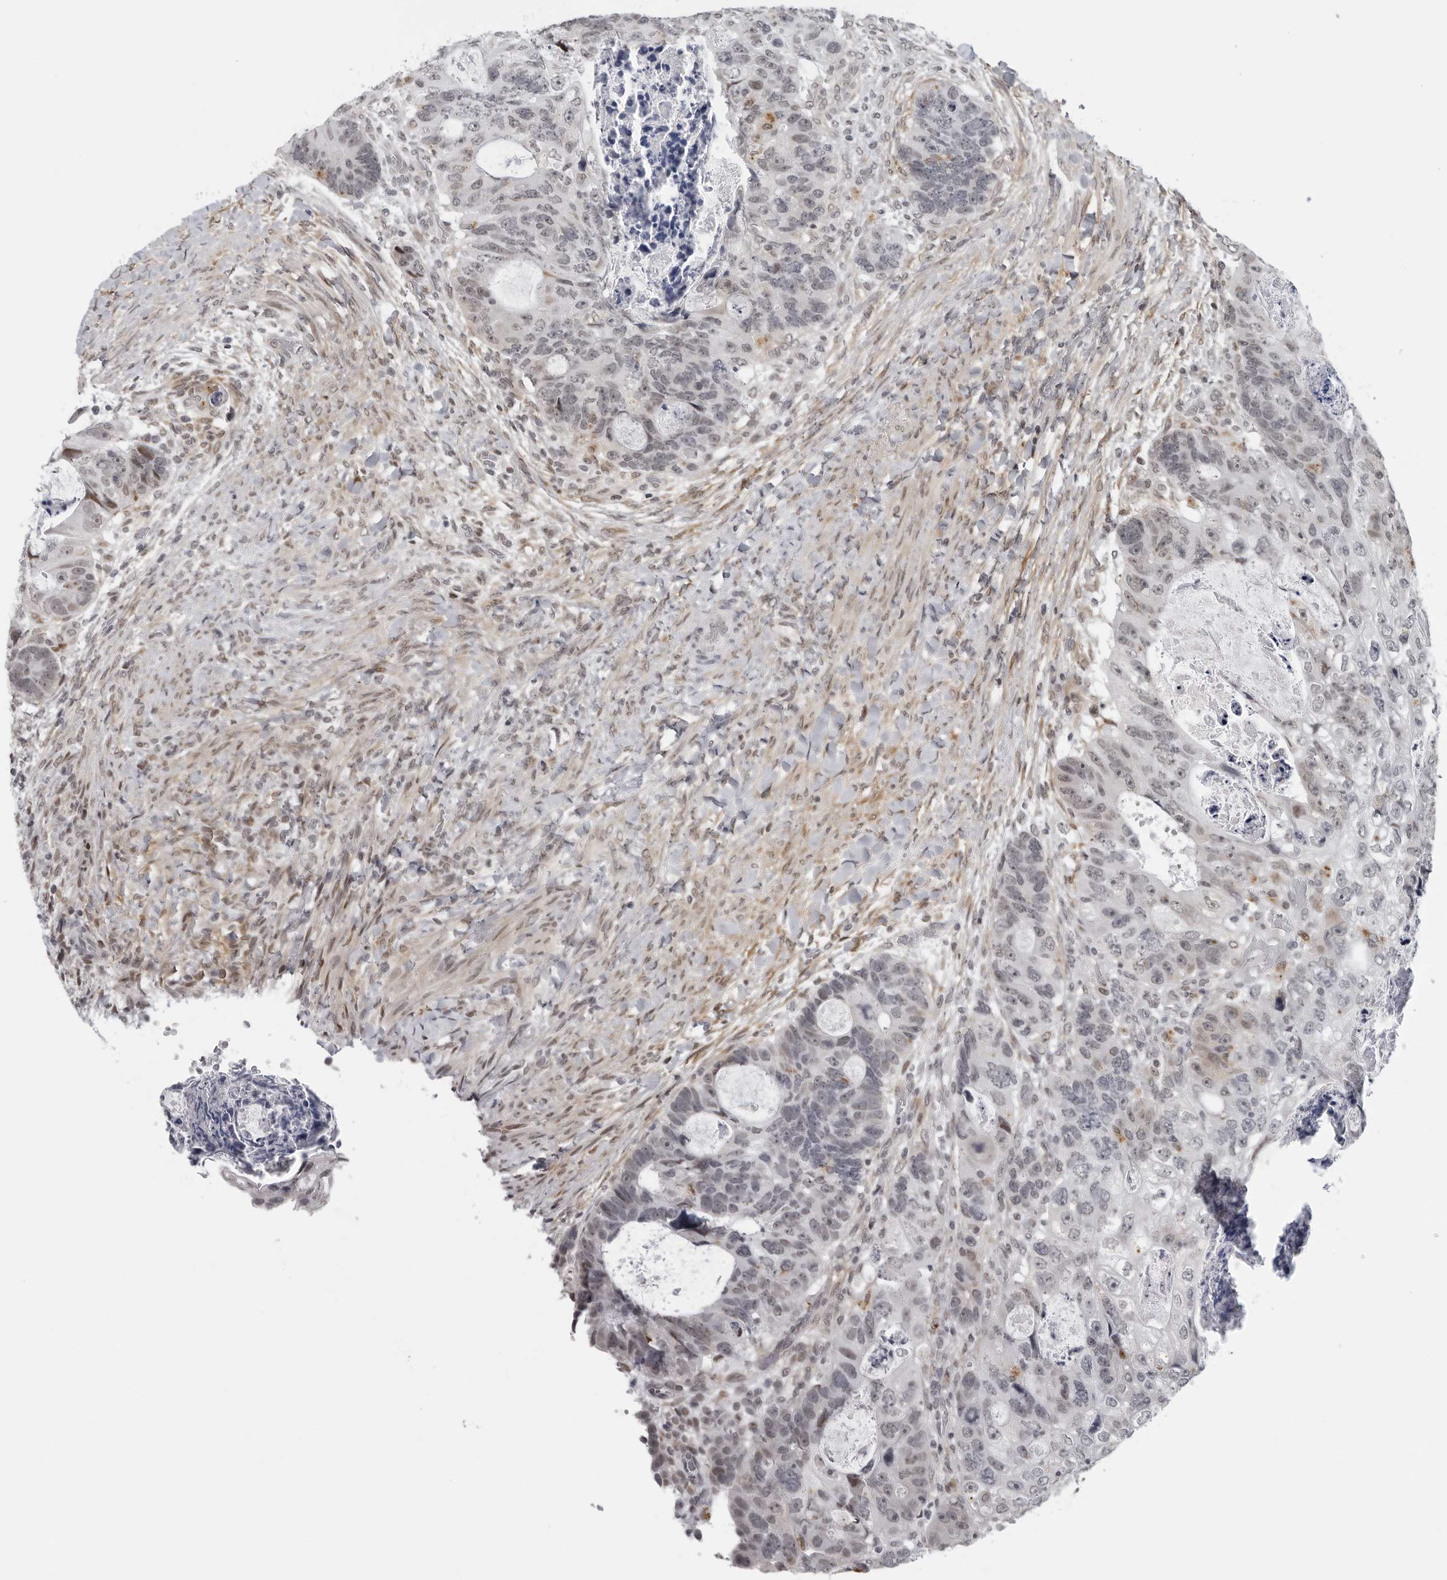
{"staining": {"intensity": "weak", "quantity": "<25%", "location": "nuclear"}, "tissue": "colorectal cancer", "cell_type": "Tumor cells", "image_type": "cancer", "snomed": [{"axis": "morphology", "description": "Adenocarcinoma, NOS"}, {"axis": "topography", "description": "Rectum"}], "caption": "DAB (3,3'-diaminobenzidine) immunohistochemical staining of human colorectal adenocarcinoma shows no significant expression in tumor cells. The staining is performed using DAB (3,3'-diaminobenzidine) brown chromogen with nuclei counter-stained in using hematoxylin.", "gene": "MAF", "patient": {"sex": "male", "age": 59}}